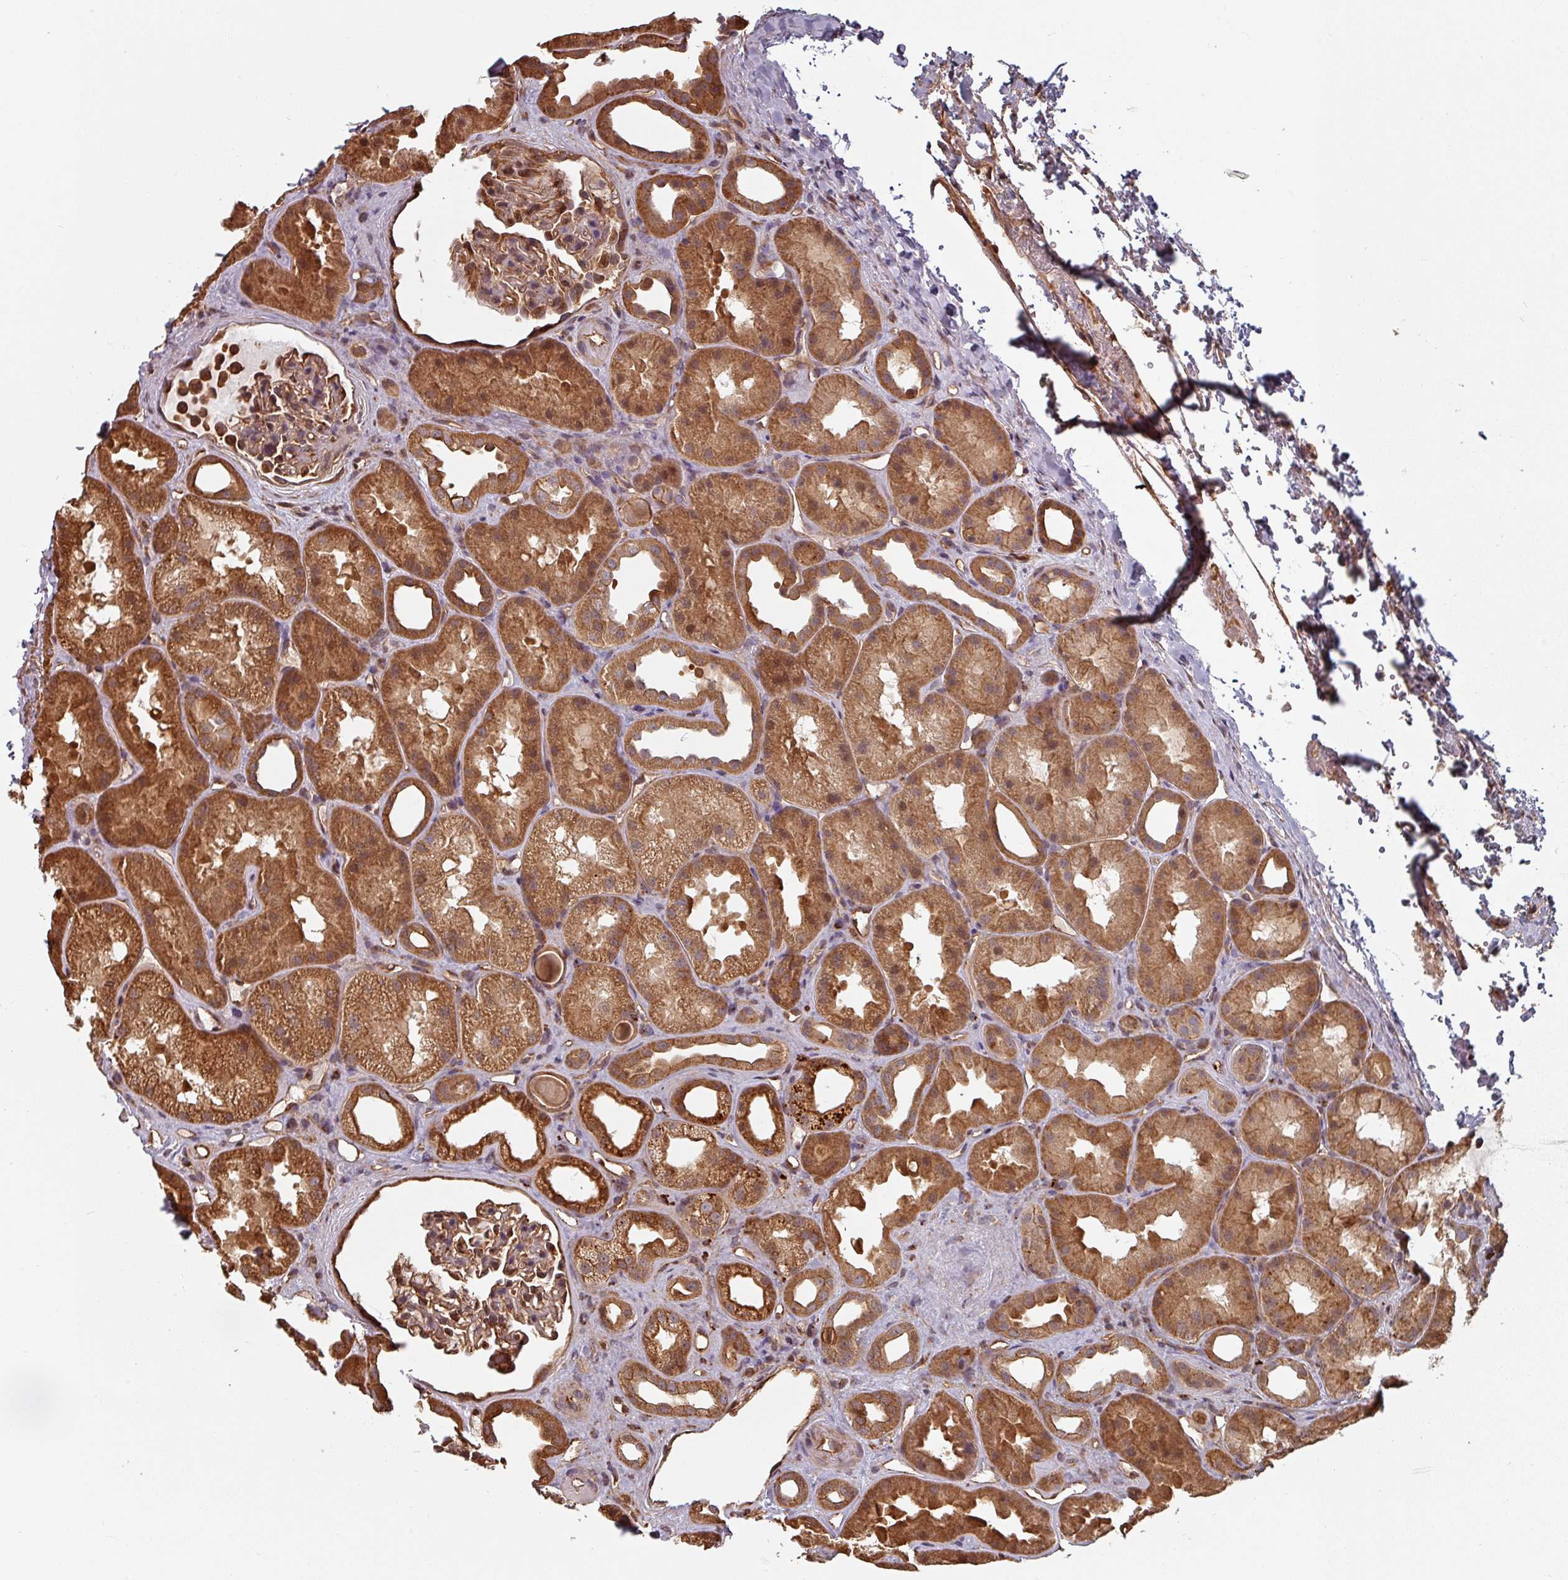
{"staining": {"intensity": "moderate", "quantity": ">75%", "location": "cytoplasmic/membranous"}, "tissue": "kidney", "cell_type": "Cells in glomeruli", "image_type": "normal", "snomed": [{"axis": "morphology", "description": "Normal tissue, NOS"}, {"axis": "topography", "description": "Kidney"}], "caption": "Brown immunohistochemical staining in normal kidney displays moderate cytoplasmic/membranous expression in approximately >75% of cells in glomeruli. (Stains: DAB in brown, nuclei in blue, Microscopy: brightfield microscopy at high magnification).", "gene": "EID1", "patient": {"sex": "male", "age": 61}}